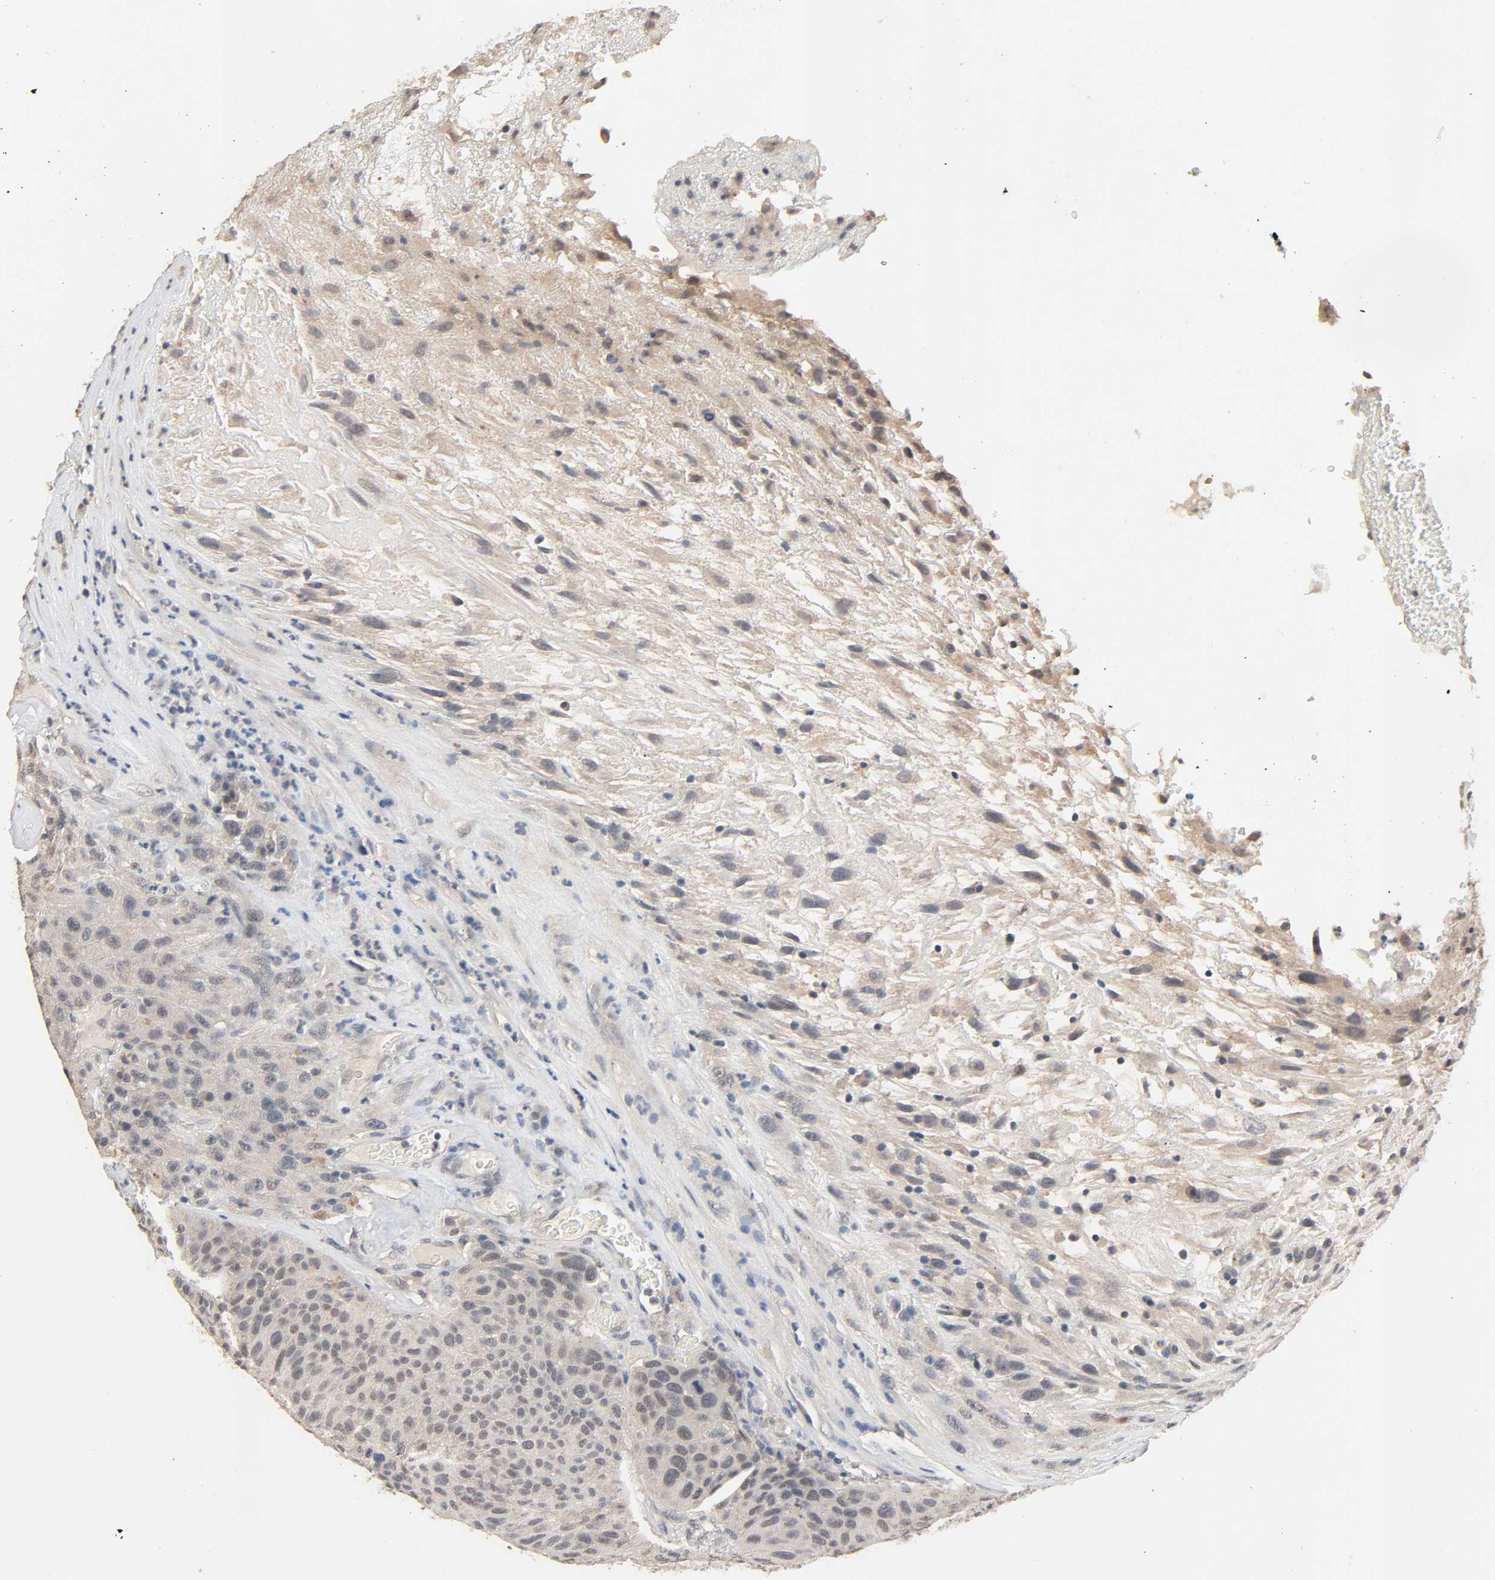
{"staining": {"intensity": "negative", "quantity": "none", "location": "none"}, "tissue": "urothelial cancer", "cell_type": "Tumor cells", "image_type": "cancer", "snomed": [{"axis": "morphology", "description": "Urothelial carcinoma, High grade"}, {"axis": "topography", "description": "Urinary bladder"}], "caption": "Immunohistochemical staining of human urothelial carcinoma (high-grade) exhibits no significant positivity in tumor cells.", "gene": "MAGEA8", "patient": {"sex": "male", "age": 66}}